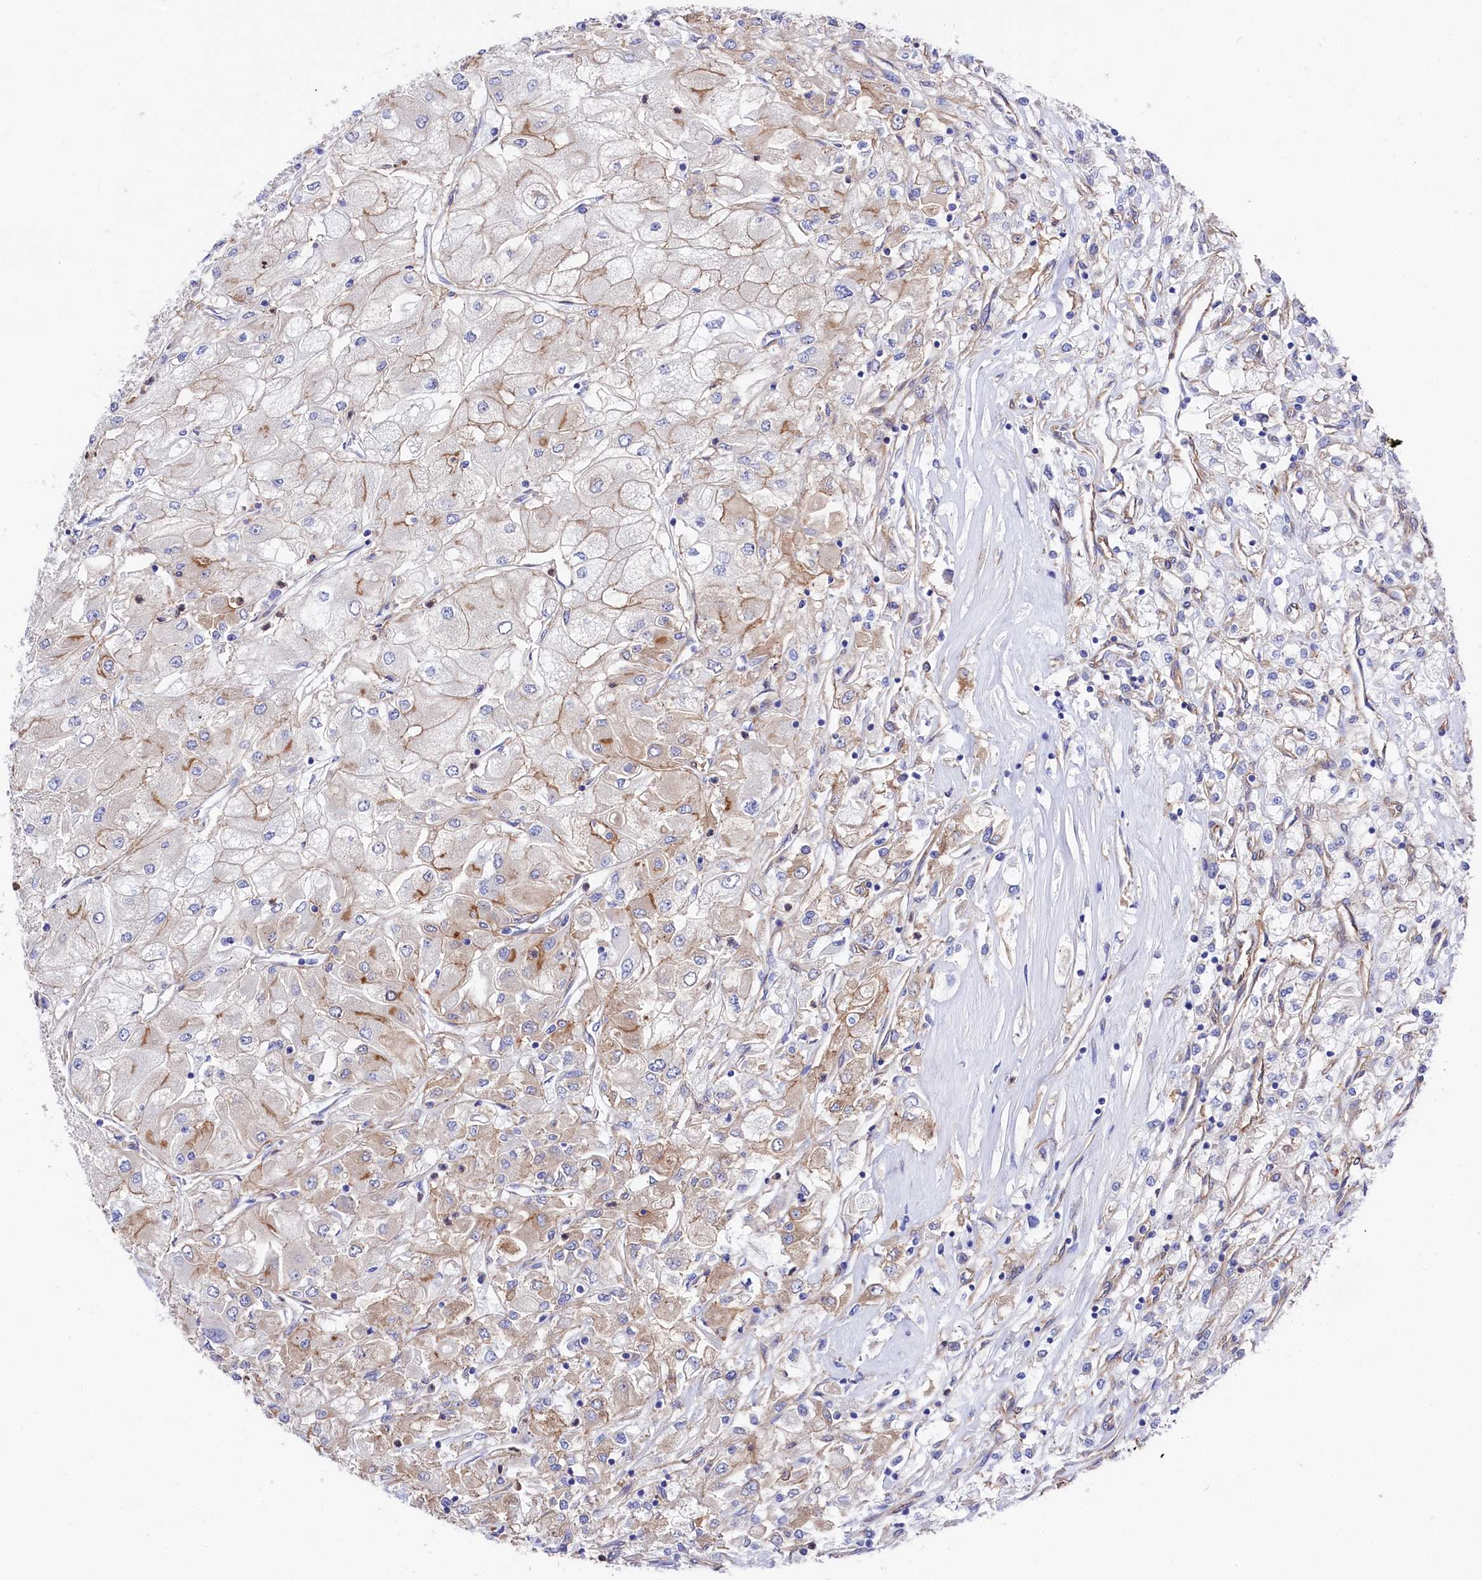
{"staining": {"intensity": "moderate", "quantity": "<25%", "location": "cytoplasmic/membranous"}, "tissue": "renal cancer", "cell_type": "Tumor cells", "image_type": "cancer", "snomed": [{"axis": "morphology", "description": "Adenocarcinoma, NOS"}, {"axis": "topography", "description": "Kidney"}], "caption": "DAB immunohistochemical staining of human renal cancer (adenocarcinoma) exhibits moderate cytoplasmic/membranous protein expression in approximately <25% of tumor cells.", "gene": "TNKS1BP1", "patient": {"sex": "male", "age": 80}}